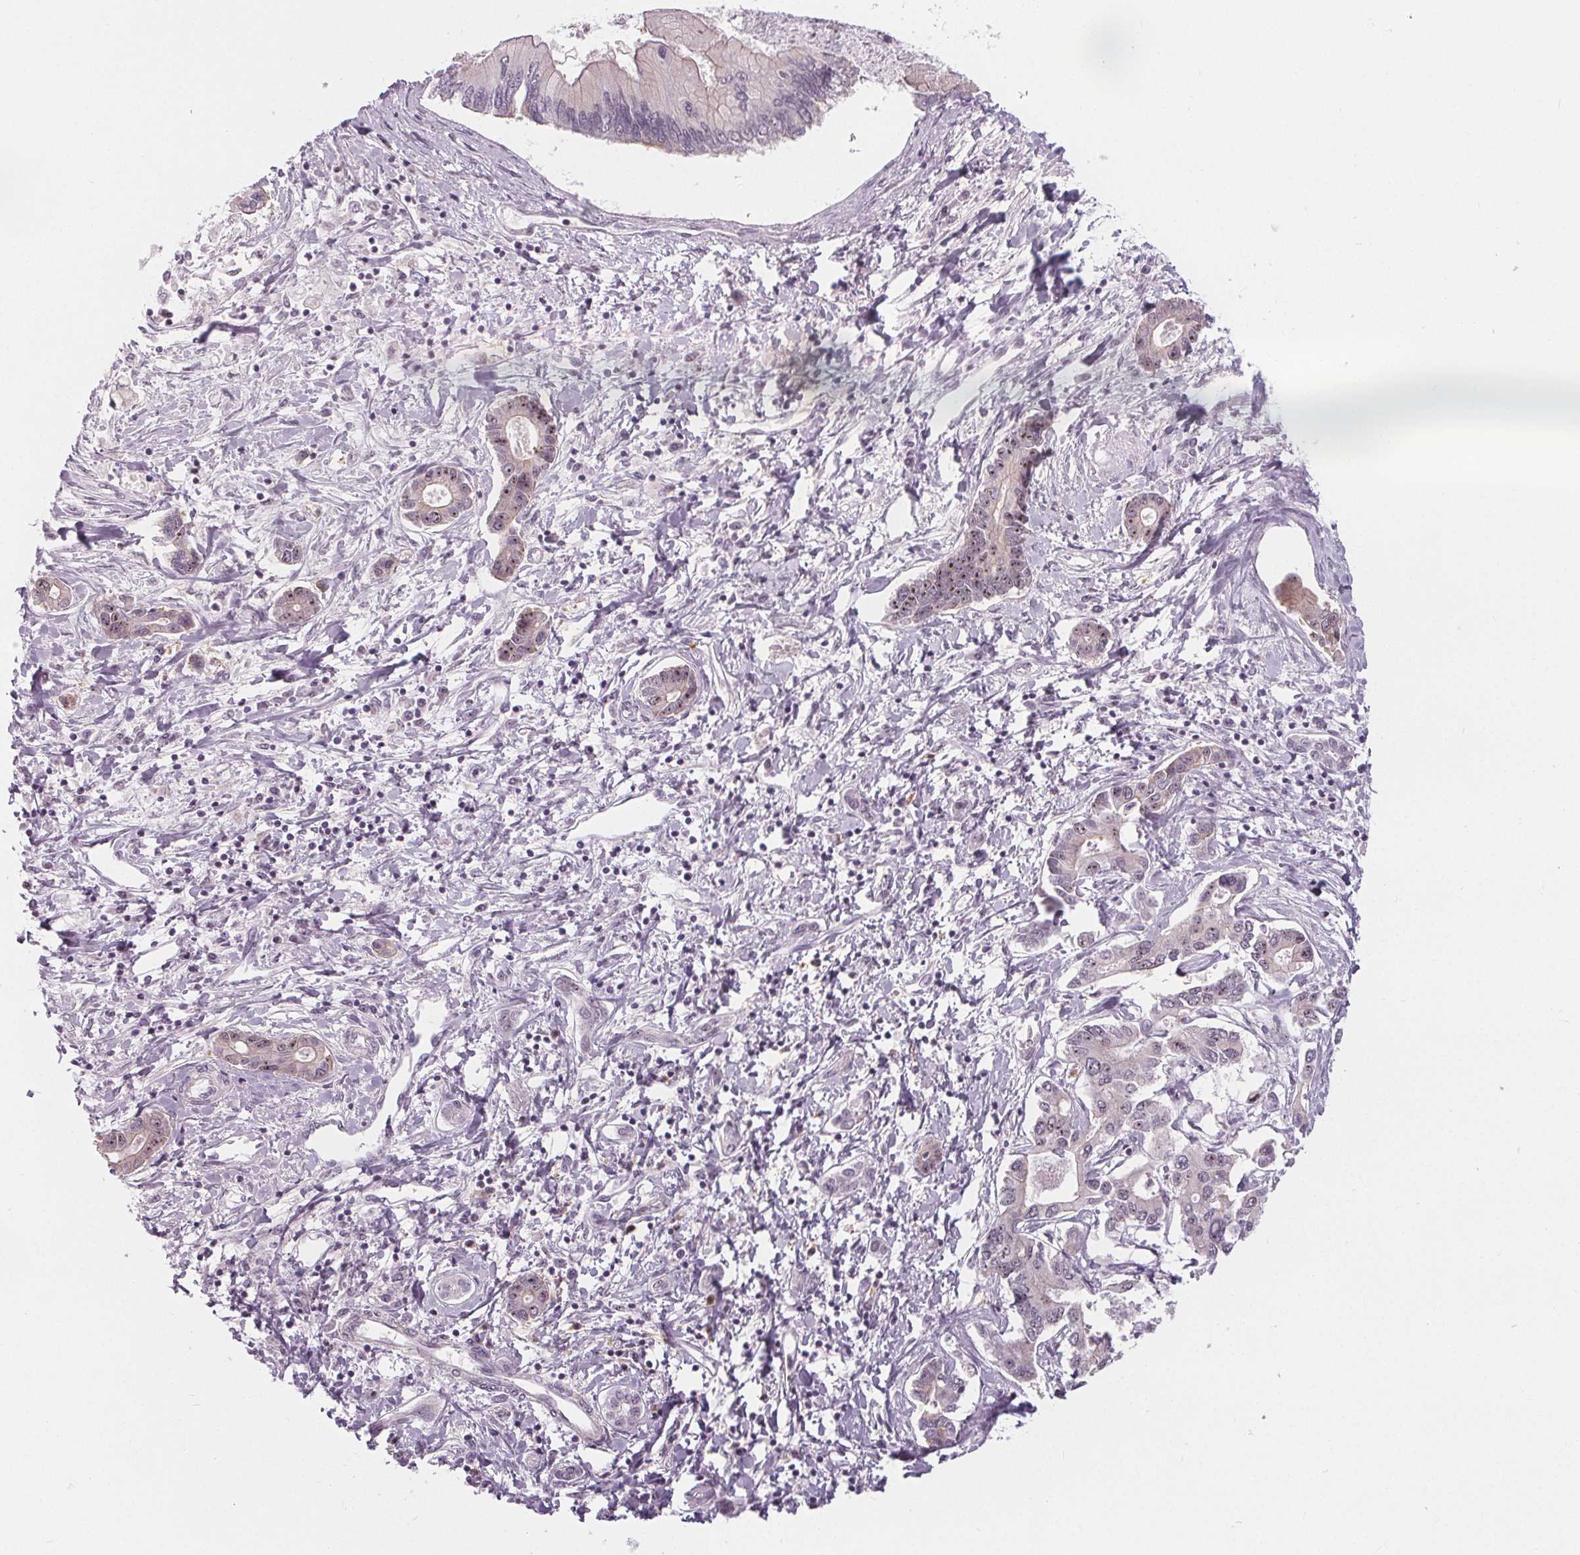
{"staining": {"intensity": "moderate", "quantity": "25%-75%", "location": "nuclear"}, "tissue": "liver cancer", "cell_type": "Tumor cells", "image_type": "cancer", "snomed": [{"axis": "morphology", "description": "Cholangiocarcinoma"}, {"axis": "topography", "description": "Liver"}], "caption": "Liver cholangiocarcinoma was stained to show a protein in brown. There is medium levels of moderate nuclear positivity in about 25%-75% of tumor cells.", "gene": "NOLC1", "patient": {"sex": "male", "age": 66}}